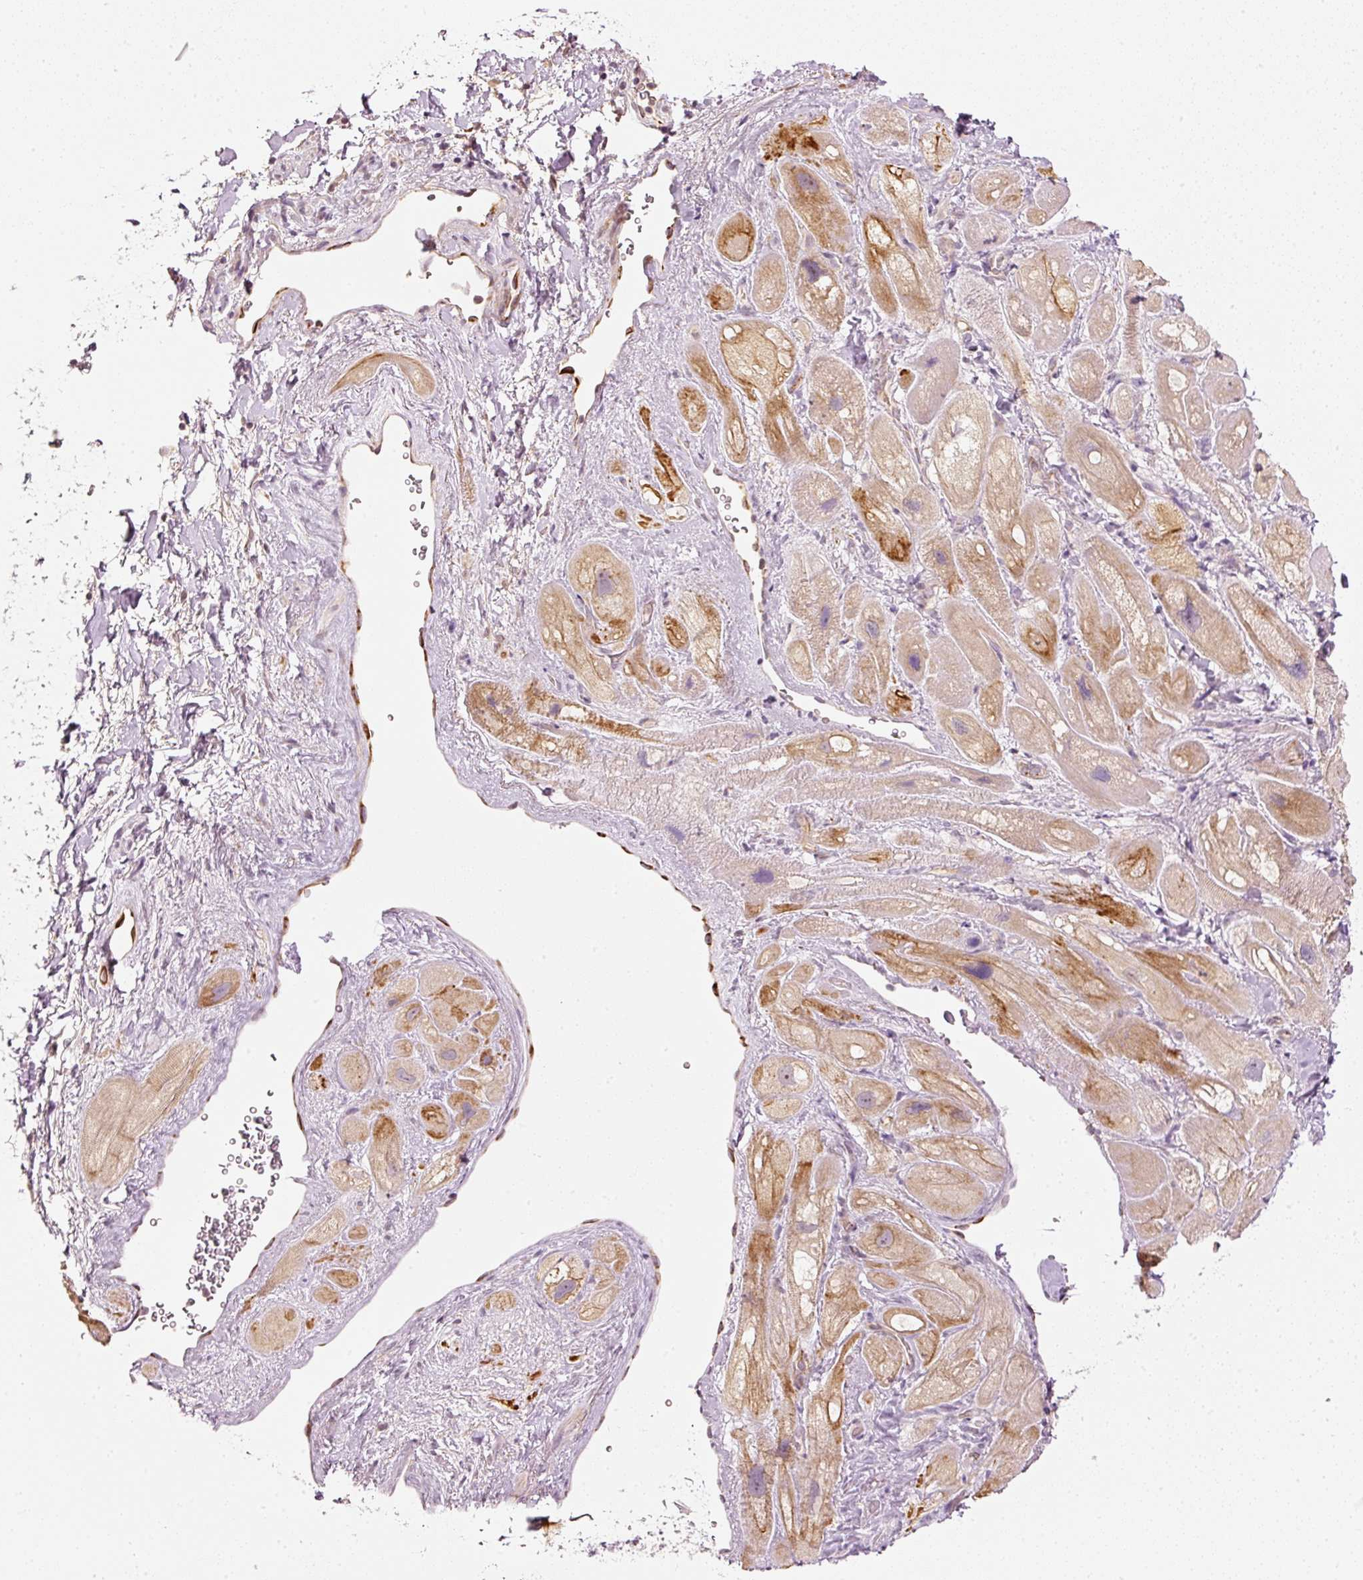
{"staining": {"intensity": "moderate", "quantity": "25%-75%", "location": "cytoplasmic/membranous"}, "tissue": "heart muscle", "cell_type": "Cardiomyocytes", "image_type": "normal", "snomed": [{"axis": "morphology", "description": "Normal tissue, NOS"}, {"axis": "topography", "description": "Heart"}], "caption": "This is an image of immunohistochemistry (IHC) staining of benign heart muscle, which shows moderate staining in the cytoplasmic/membranous of cardiomyocytes.", "gene": "CDC20B", "patient": {"sex": "male", "age": 49}}